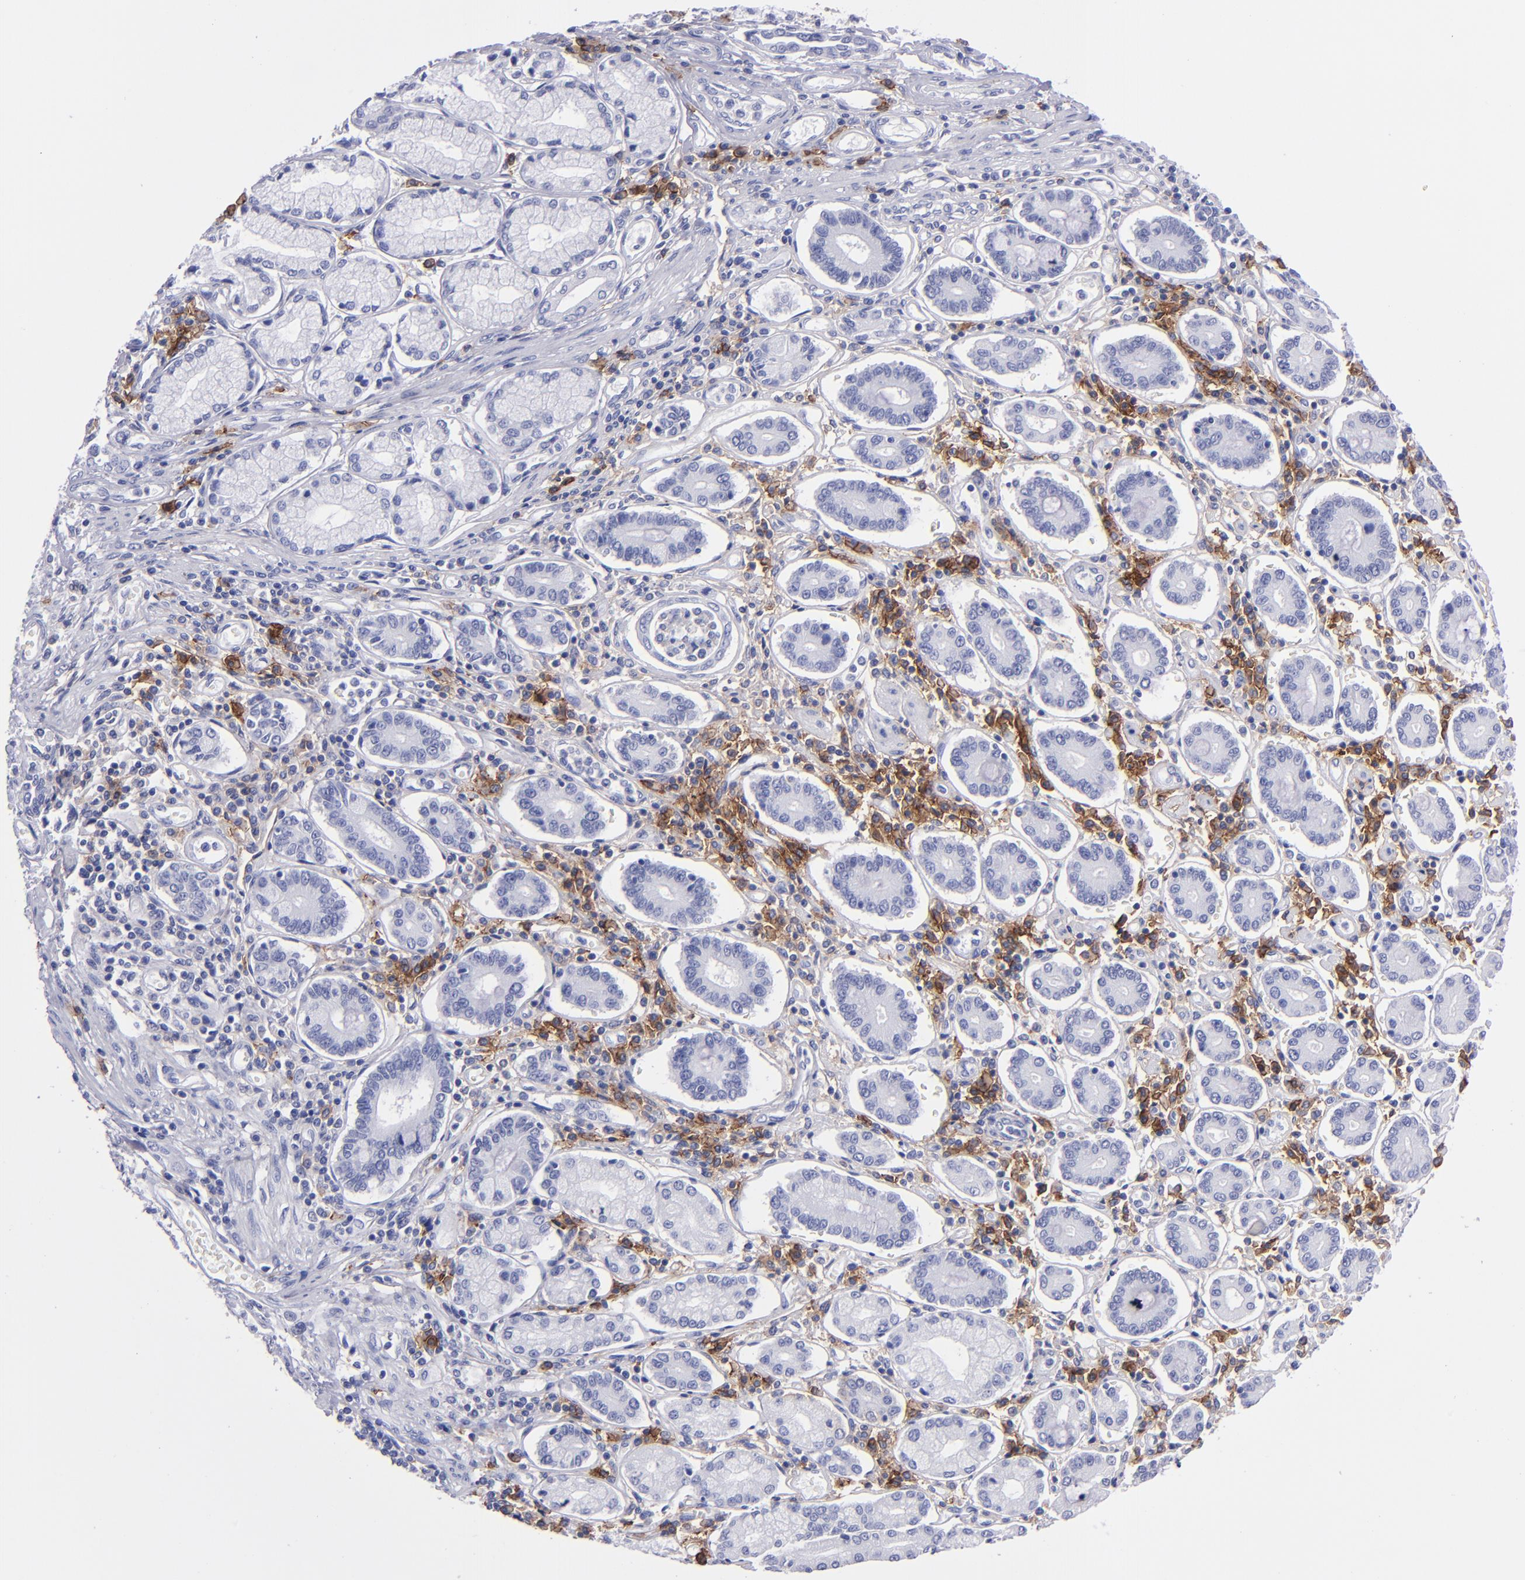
{"staining": {"intensity": "negative", "quantity": "none", "location": "none"}, "tissue": "pancreatic cancer", "cell_type": "Tumor cells", "image_type": "cancer", "snomed": [{"axis": "morphology", "description": "Adenocarcinoma, NOS"}, {"axis": "topography", "description": "Pancreas"}], "caption": "An image of human pancreatic cancer is negative for staining in tumor cells.", "gene": "CD38", "patient": {"sex": "female", "age": 57}}